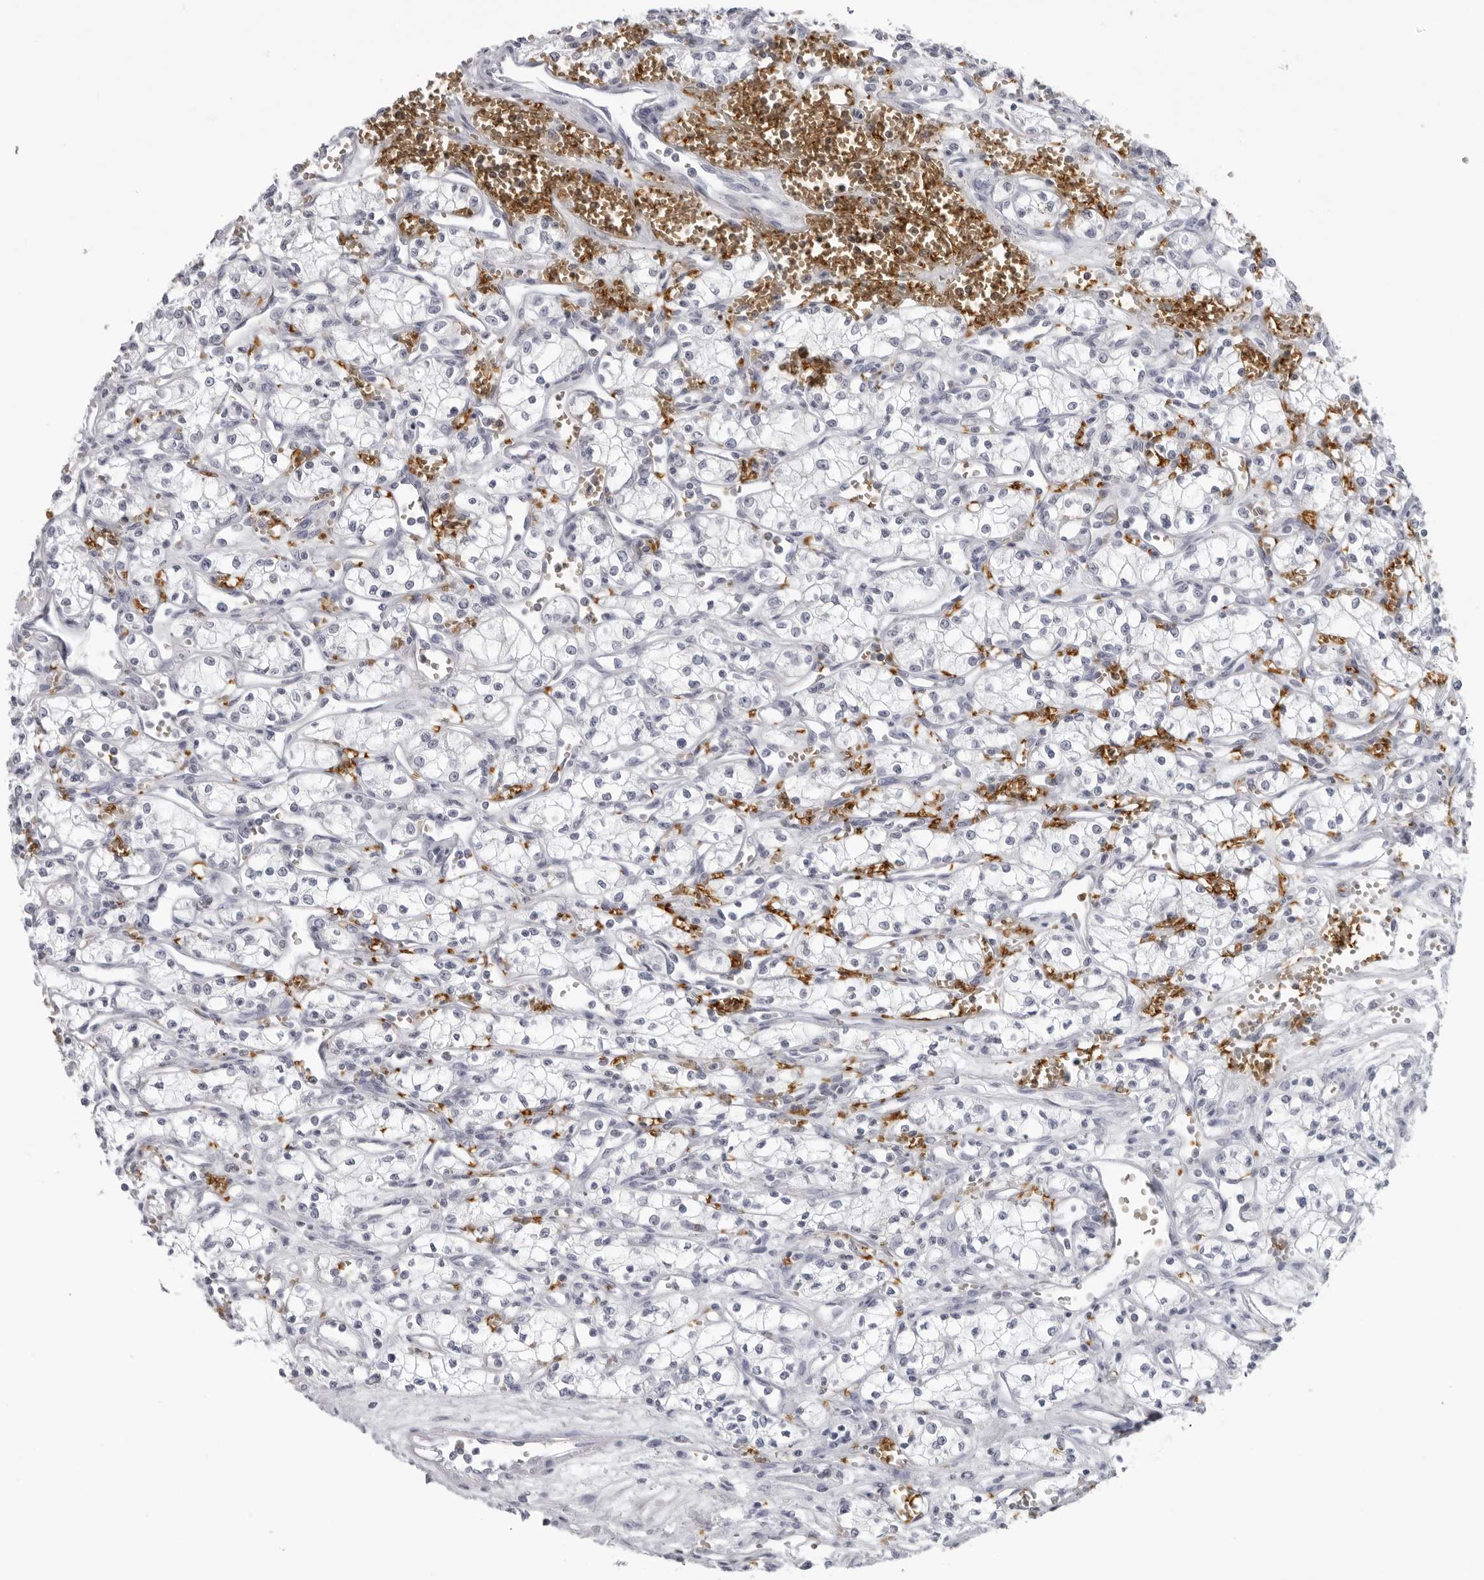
{"staining": {"intensity": "negative", "quantity": "none", "location": "none"}, "tissue": "renal cancer", "cell_type": "Tumor cells", "image_type": "cancer", "snomed": [{"axis": "morphology", "description": "Adenocarcinoma, NOS"}, {"axis": "topography", "description": "Kidney"}], "caption": "Protein analysis of renal cancer shows no significant expression in tumor cells.", "gene": "EPB41", "patient": {"sex": "male", "age": 59}}